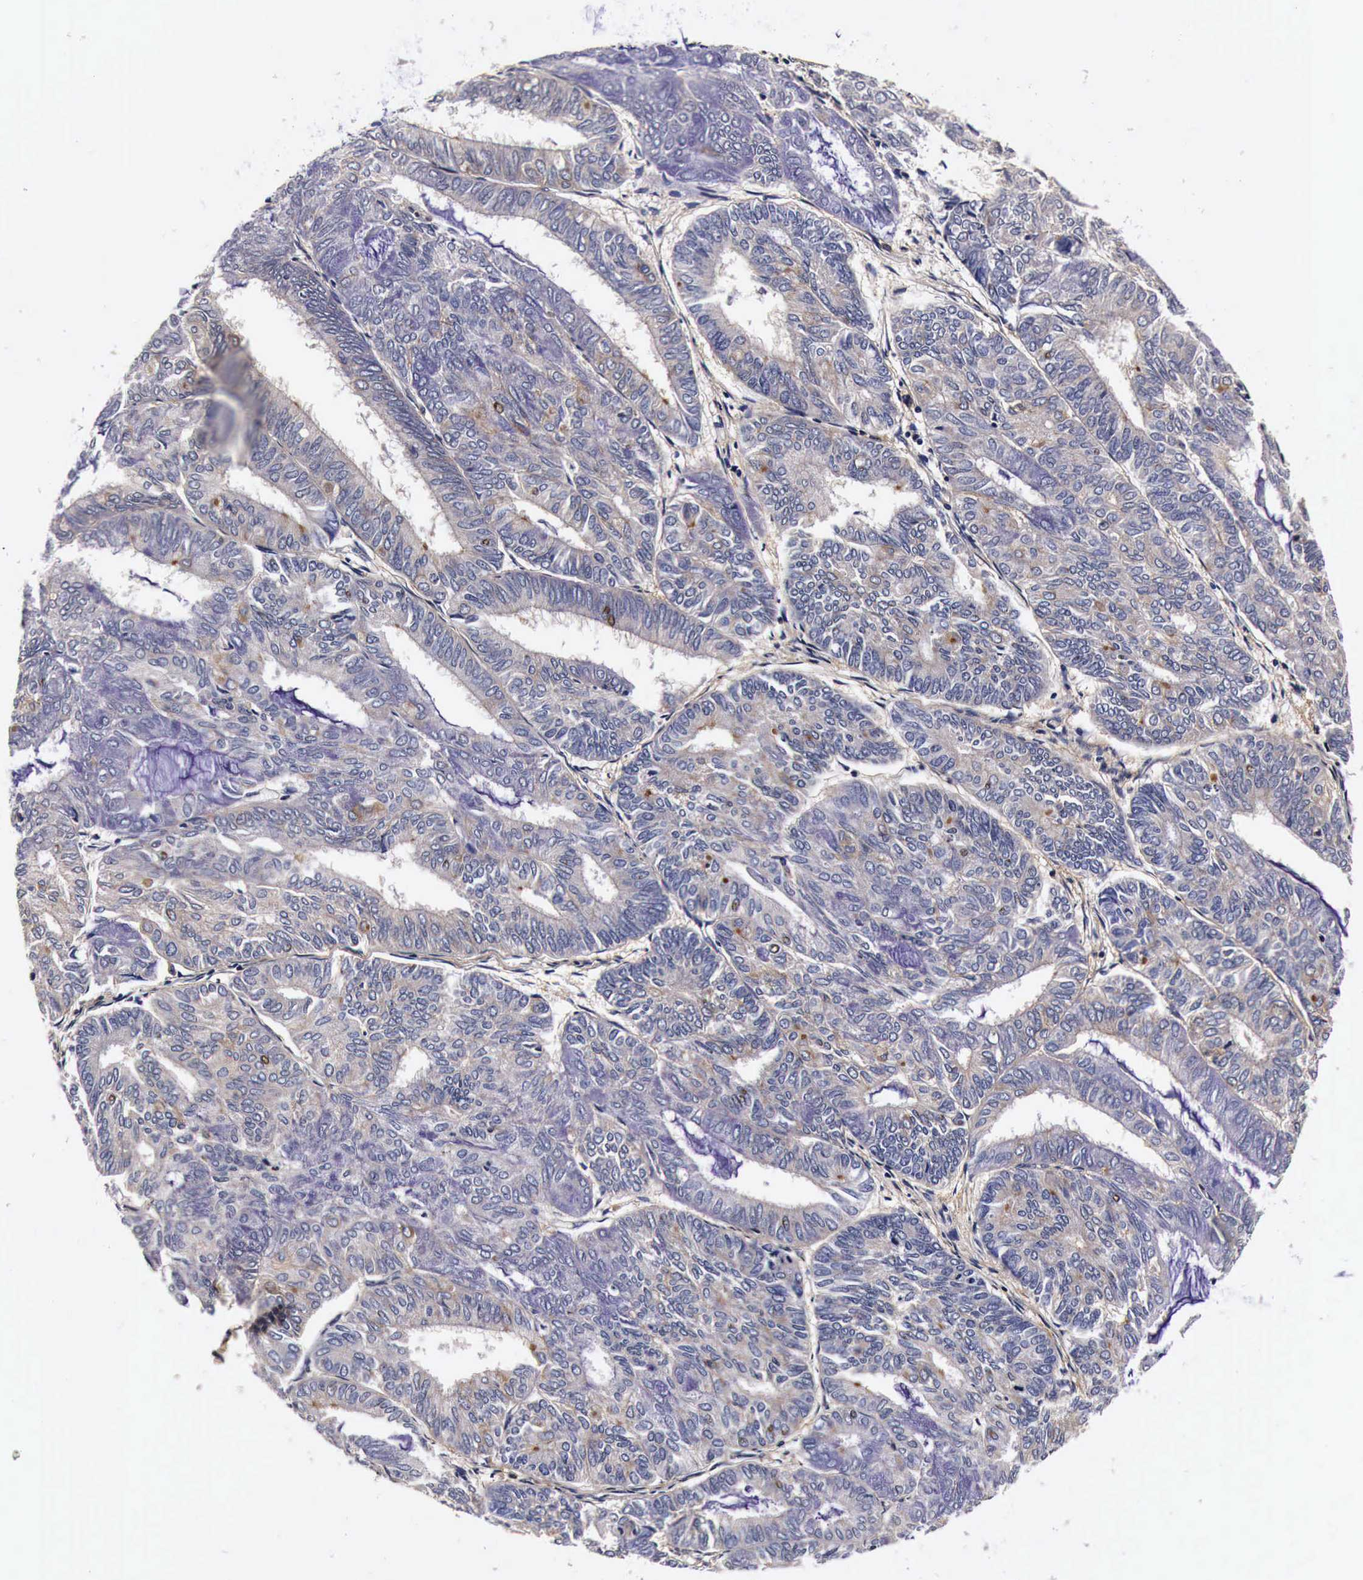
{"staining": {"intensity": "weak", "quantity": "25%-75%", "location": "cytoplasmic/membranous"}, "tissue": "endometrial cancer", "cell_type": "Tumor cells", "image_type": "cancer", "snomed": [{"axis": "morphology", "description": "Adenocarcinoma, NOS"}, {"axis": "topography", "description": "Endometrium"}], "caption": "An immunohistochemistry micrograph of neoplastic tissue is shown. Protein staining in brown highlights weak cytoplasmic/membranous positivity in endometrial cancer within tumor cells.", "gene": "RP2", "patient": {"sex": "female", "age": 59}}